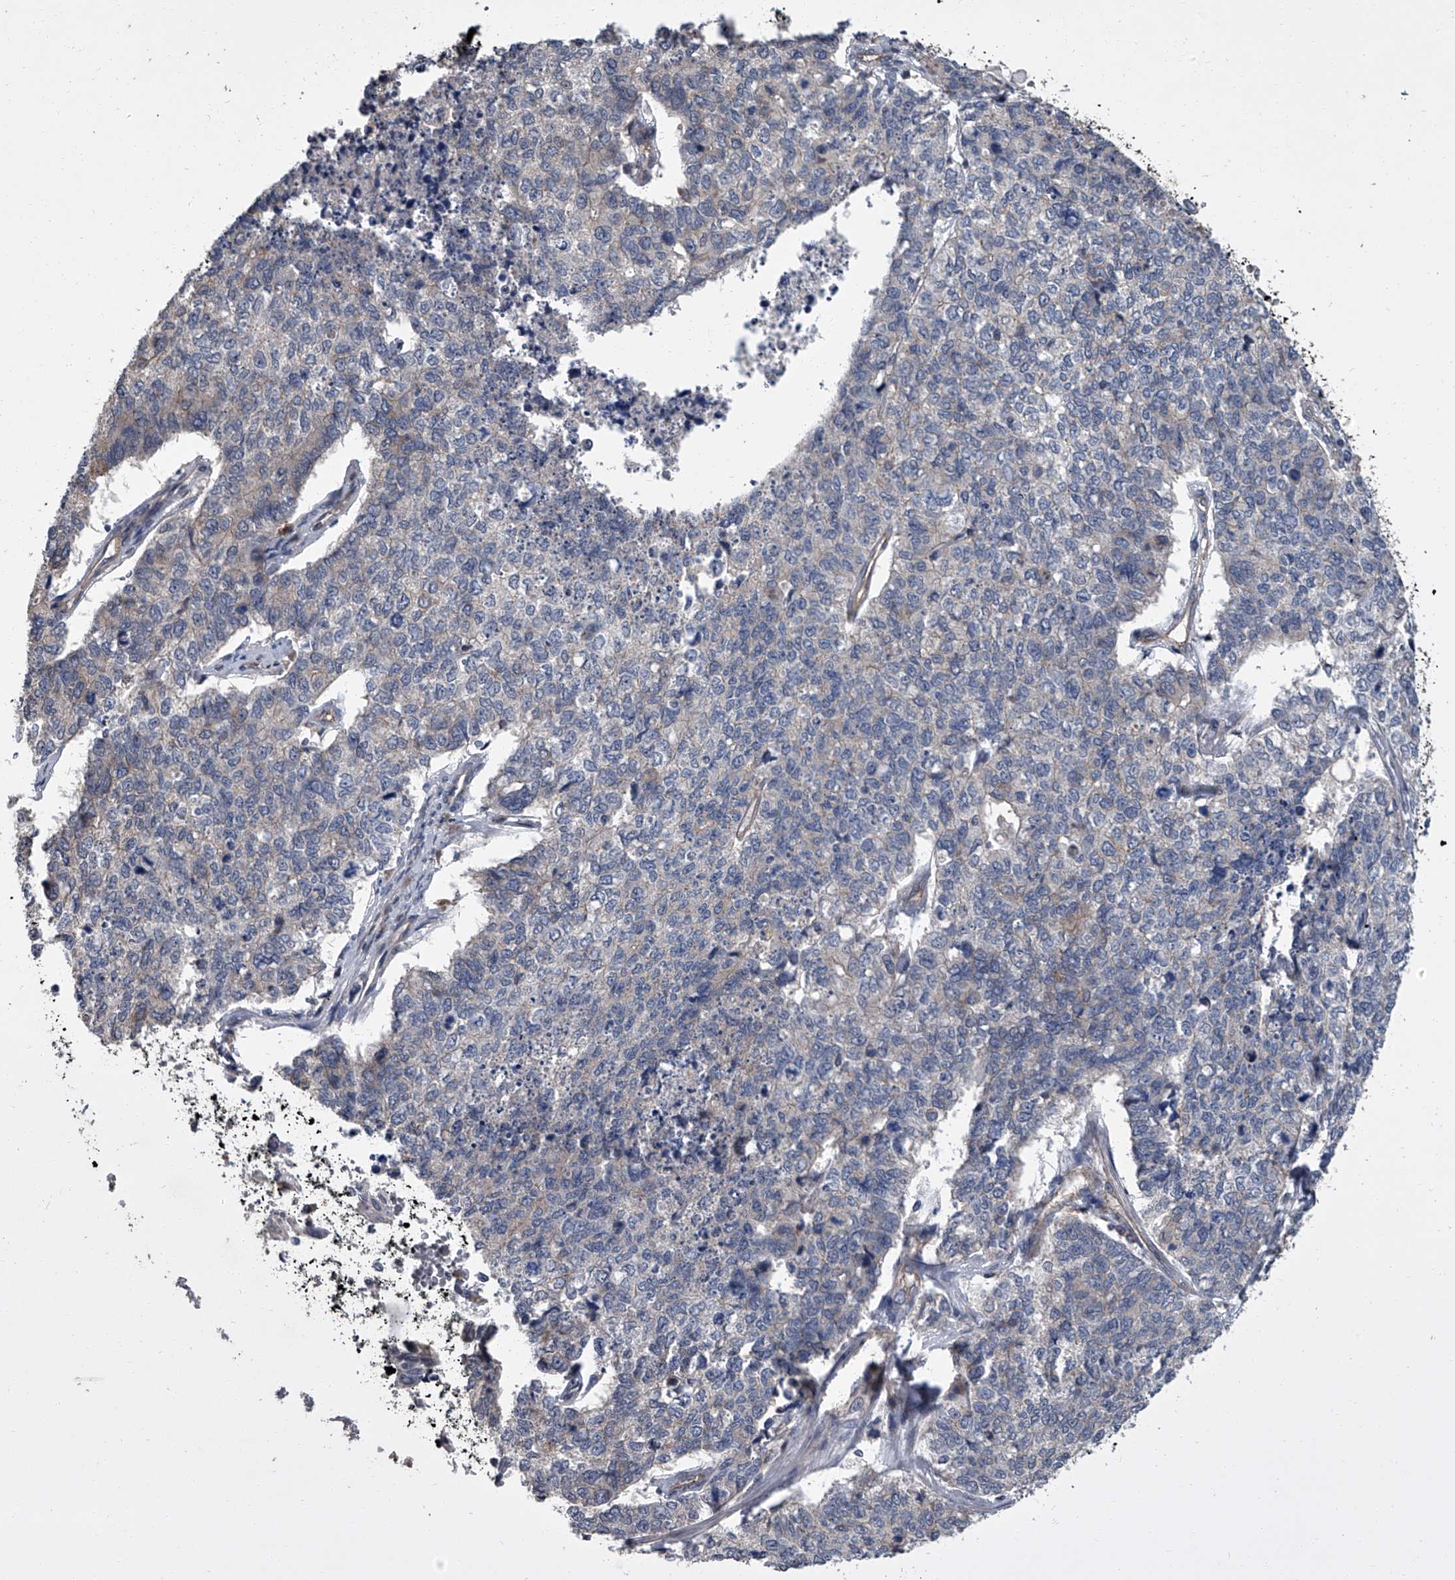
{"staining": {"intensity": "negative", "quantity": "none", "location": "none"}, "tissue": "cervical cancer", "cell_type": "Tumor cells", "image_type": "cancer", "snomed": [{"axis": "morphology", "description": "Squamous cell carcinoma, NOS"}, {"axis": "topography", "description": "Cervix"}], "caption": "This is an immunohistochemistry (IHC) histopathology image of cervical squamous cell carcinoma. There is no positivity in tumor cells.", "gene": "SIRT4", "patient": {"sex": "female", "age": 63}}